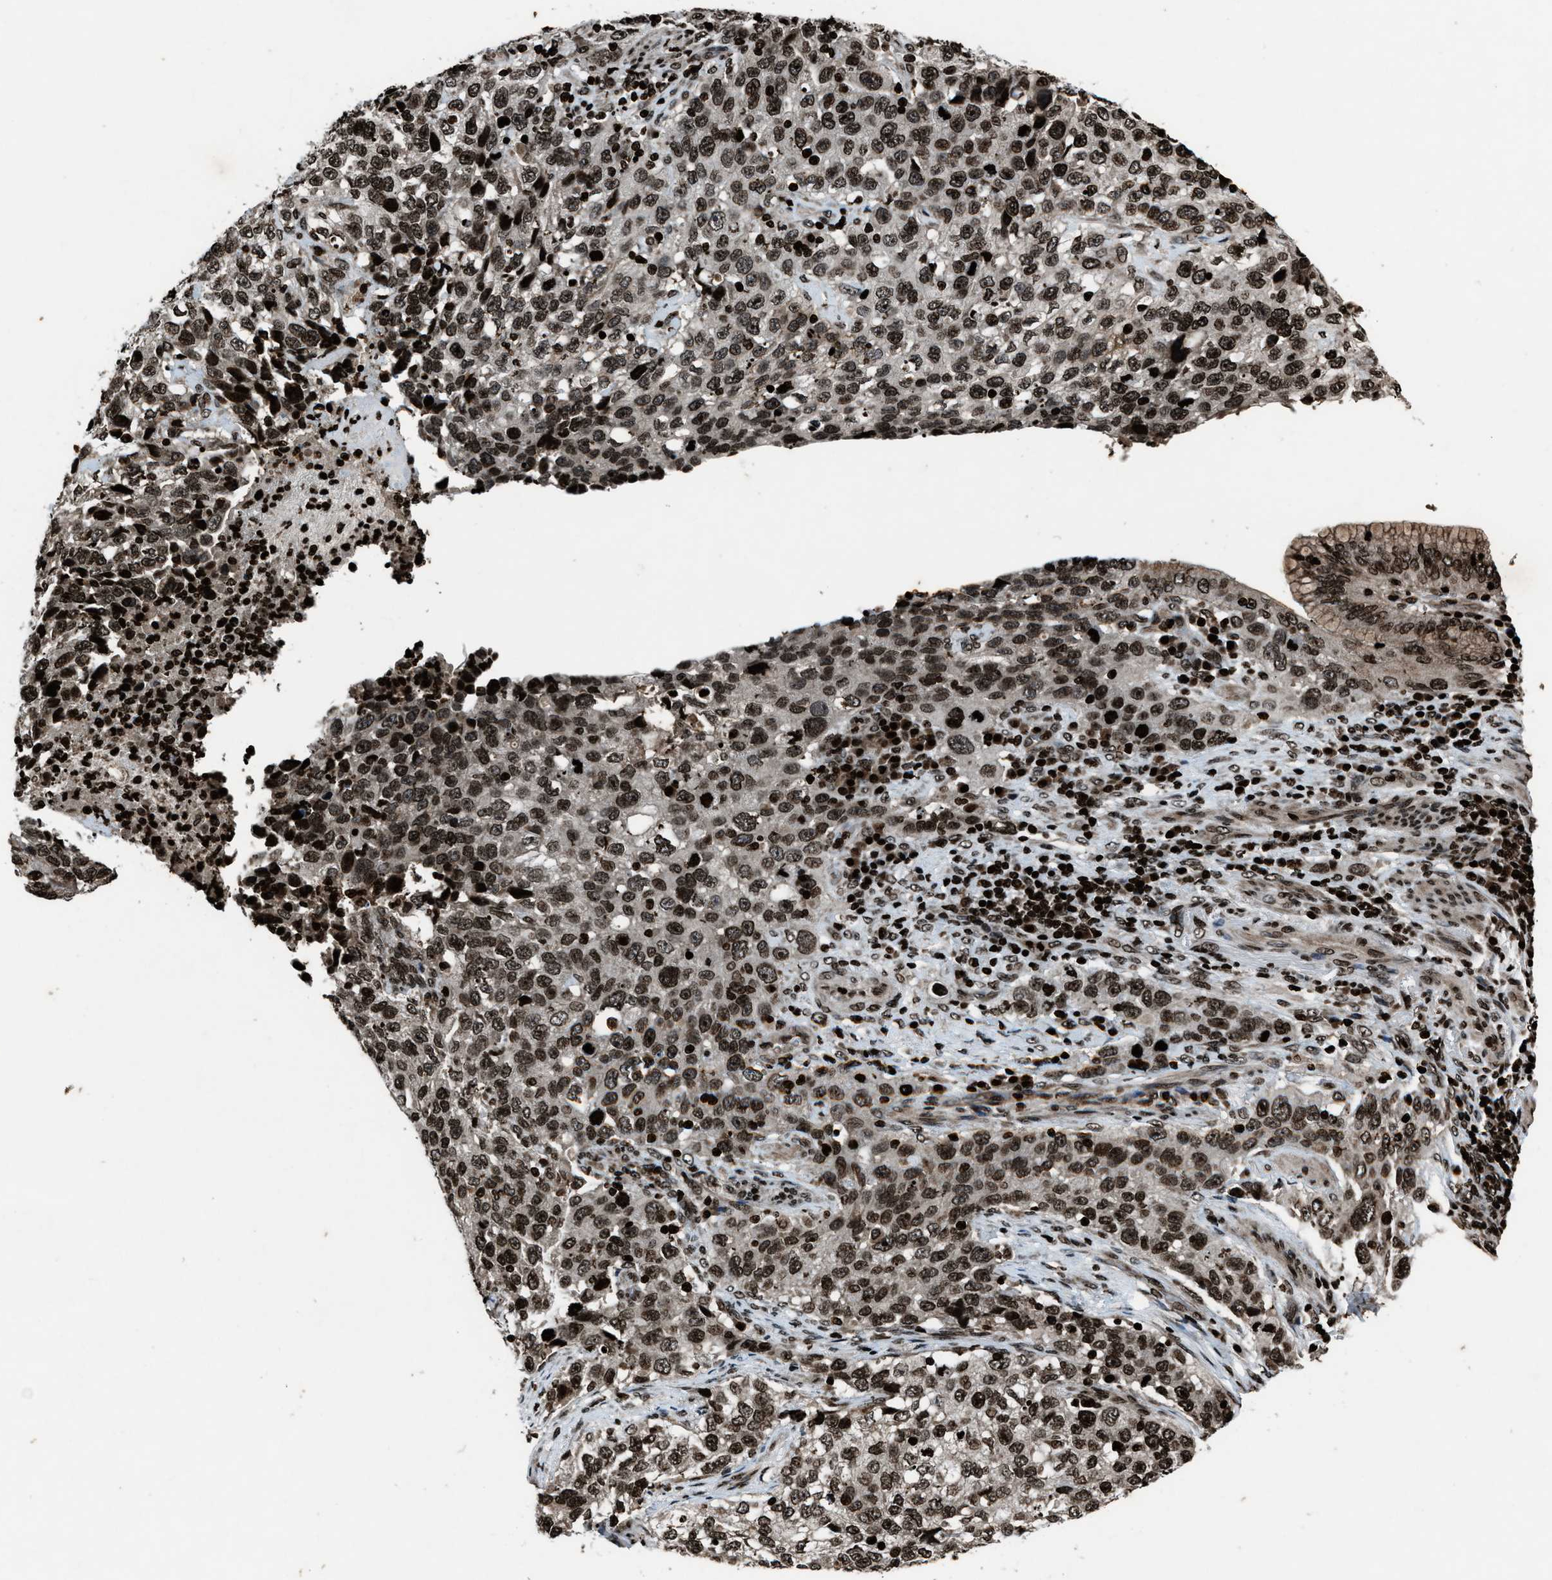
{"staining": {"intensity": "moderate", "quantity": ">75%", "location": "nuclear"}, "tissue": "stomach cancer", "cell_type": "Tumor cells", "image_type": "cancer", "snomed": [{"axis": "morphology", "description": "Normal tissue, NOS"}, {"axis": "morphology", "description": "Adenocarcinoma, NOS"}, {"axis": "topography", "description": "Stomach"}], "caption": "A brown stain shows moderate nuclear positivity of a protein in stomach cancer tumor cells.", "gene": "H4C1", "patient": {"sex": "male", "age": 48}}